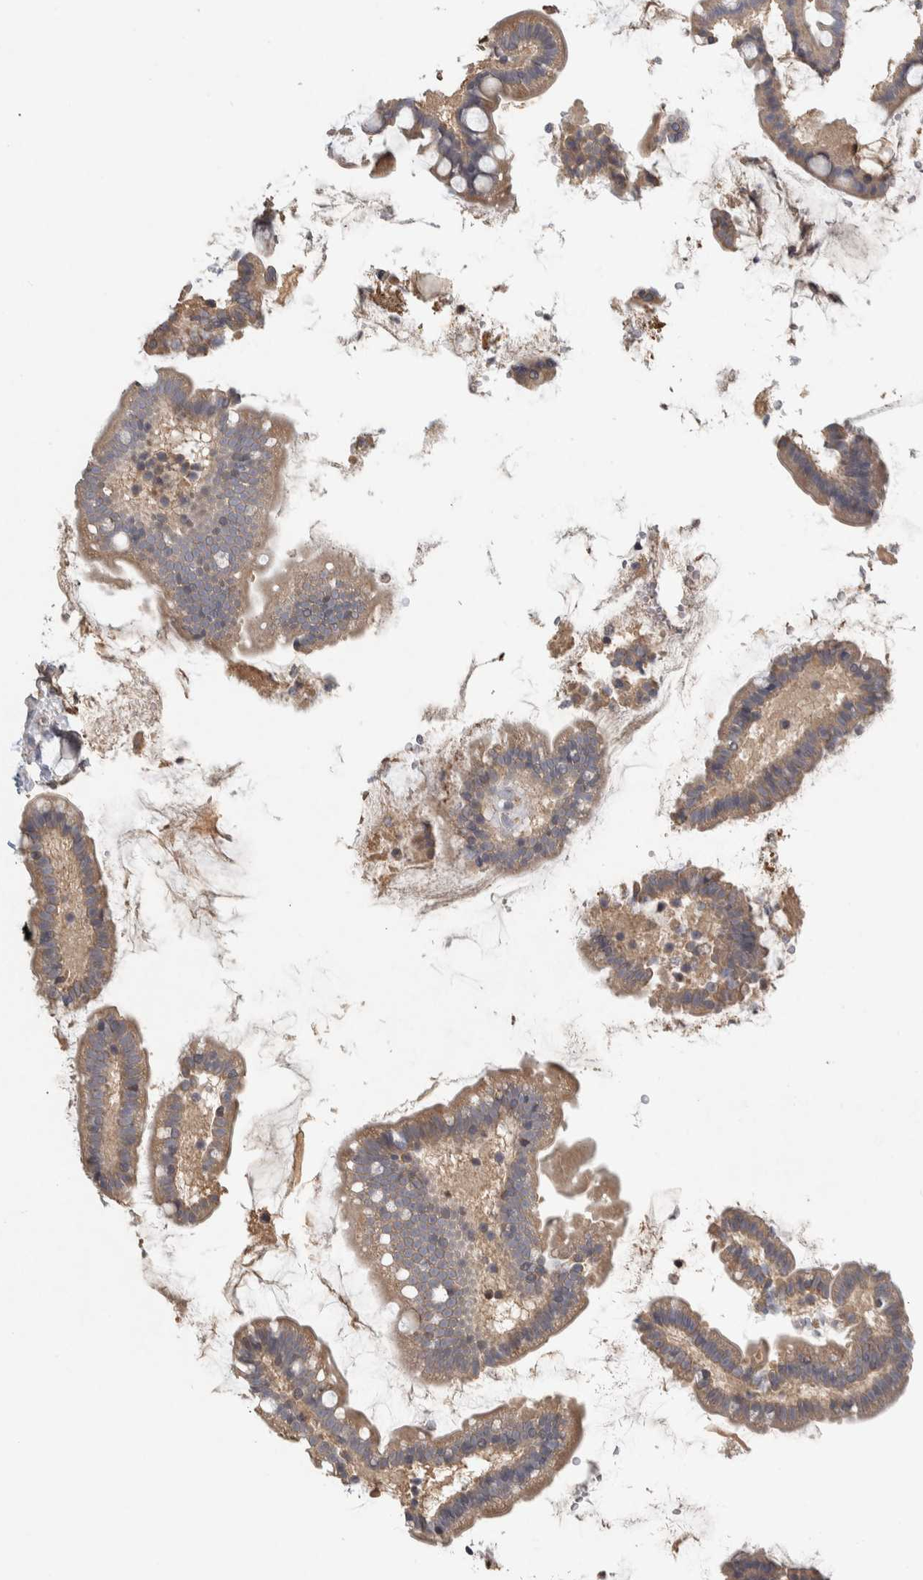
{"staining": {"intensity": "weak", "quantity": ">75%", "location": "cytoplasmic/membranous"}, "tissue": "small intestine", "cell_type": "Glandular cells", "image_type": "normal", "snomed": [{"axis": "morphology", "description": "Normal tissue, NOS"}, {"axis": "topography", "description": "Small intestine"}], "caption": "Benign small intestine displays weak cytoplasmic/membranous positivity in about >75% of glandular cells, visualized by immunohistochemistry.", "gene": "EIF3H", "patient": {"sex": "female", "age": 84}}